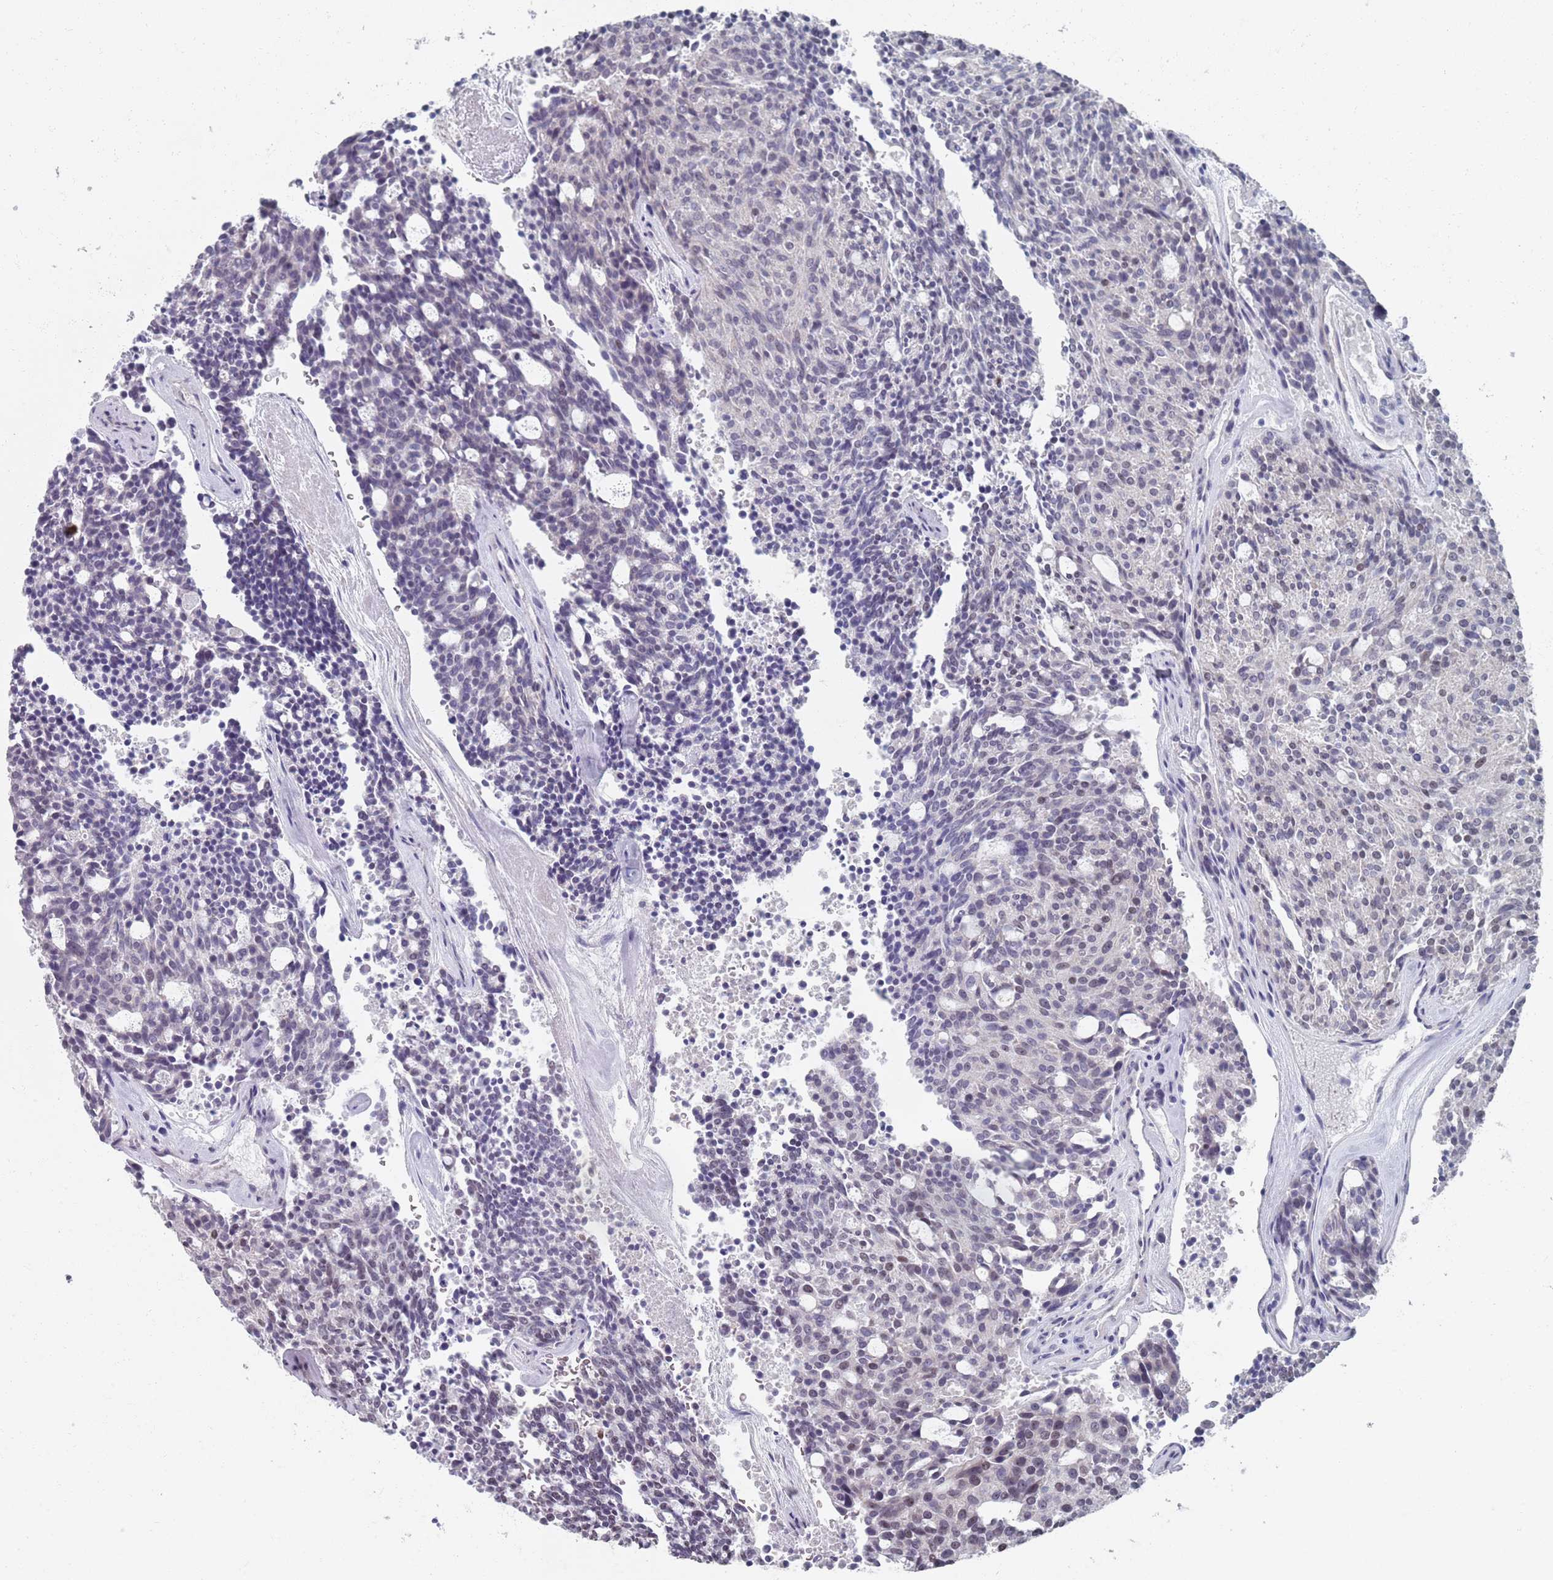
{"staining": {"intensity": "weak", "quantity": "25%-75%", "location": "nuclear"}, "tissue": "carcinoid", "cell_type": "Tumor cells", "image_type": "cancer", "snomed": [{"axis": "morphology", "description": "Carcinoid, malignant, NOS"}, {"axis": "topography", "description": "Pancreas"}], "caption": "Tumor cells show low levels of weak nuclear staining in about 25%-75% of cells in carcinoid. Nuclei are stained in blue.", "gene": "SAMD1", "patient": {"sex": "female", "age": 54}}